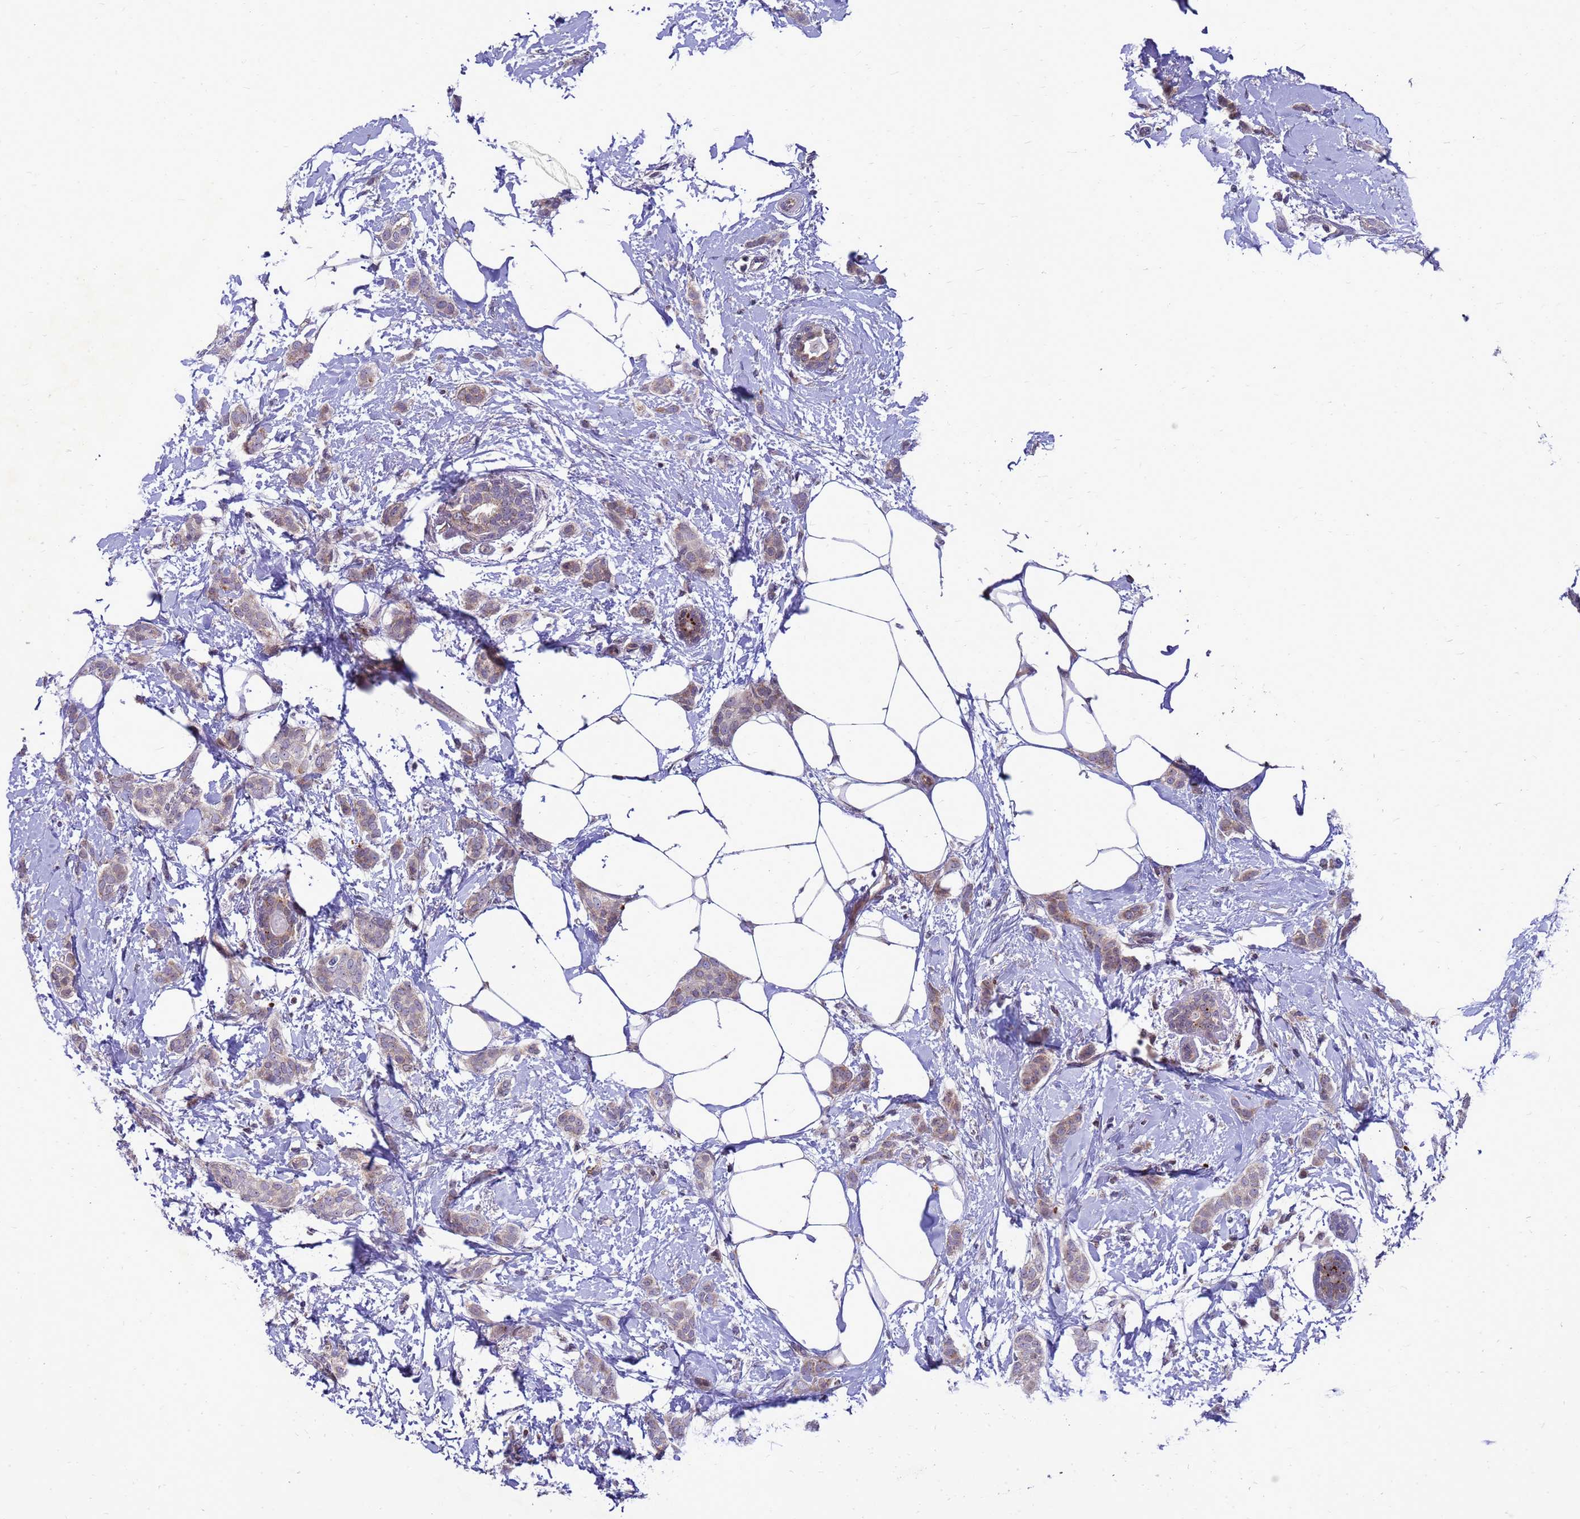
{"staining": {"intensity": "weak", "quantity": "25%-75%", "location": "cytoplasmic/membranous"}, "tissue": "breast cancer", "cell_type": "Tumor cells", "image_type": "cancer", "snomed": [{"axis": "morphology", "description": "Duct carcinoma"}, {"axis": "topography", "description": "Breast"}], "caption": "This is a micrograph of IHC staining of breast cancer, which shows weak positivity in the cytoplasmic/membranous of tumor cells.", "gene": "C12orf43", "patient": {"sex": "female", "age": 72}}